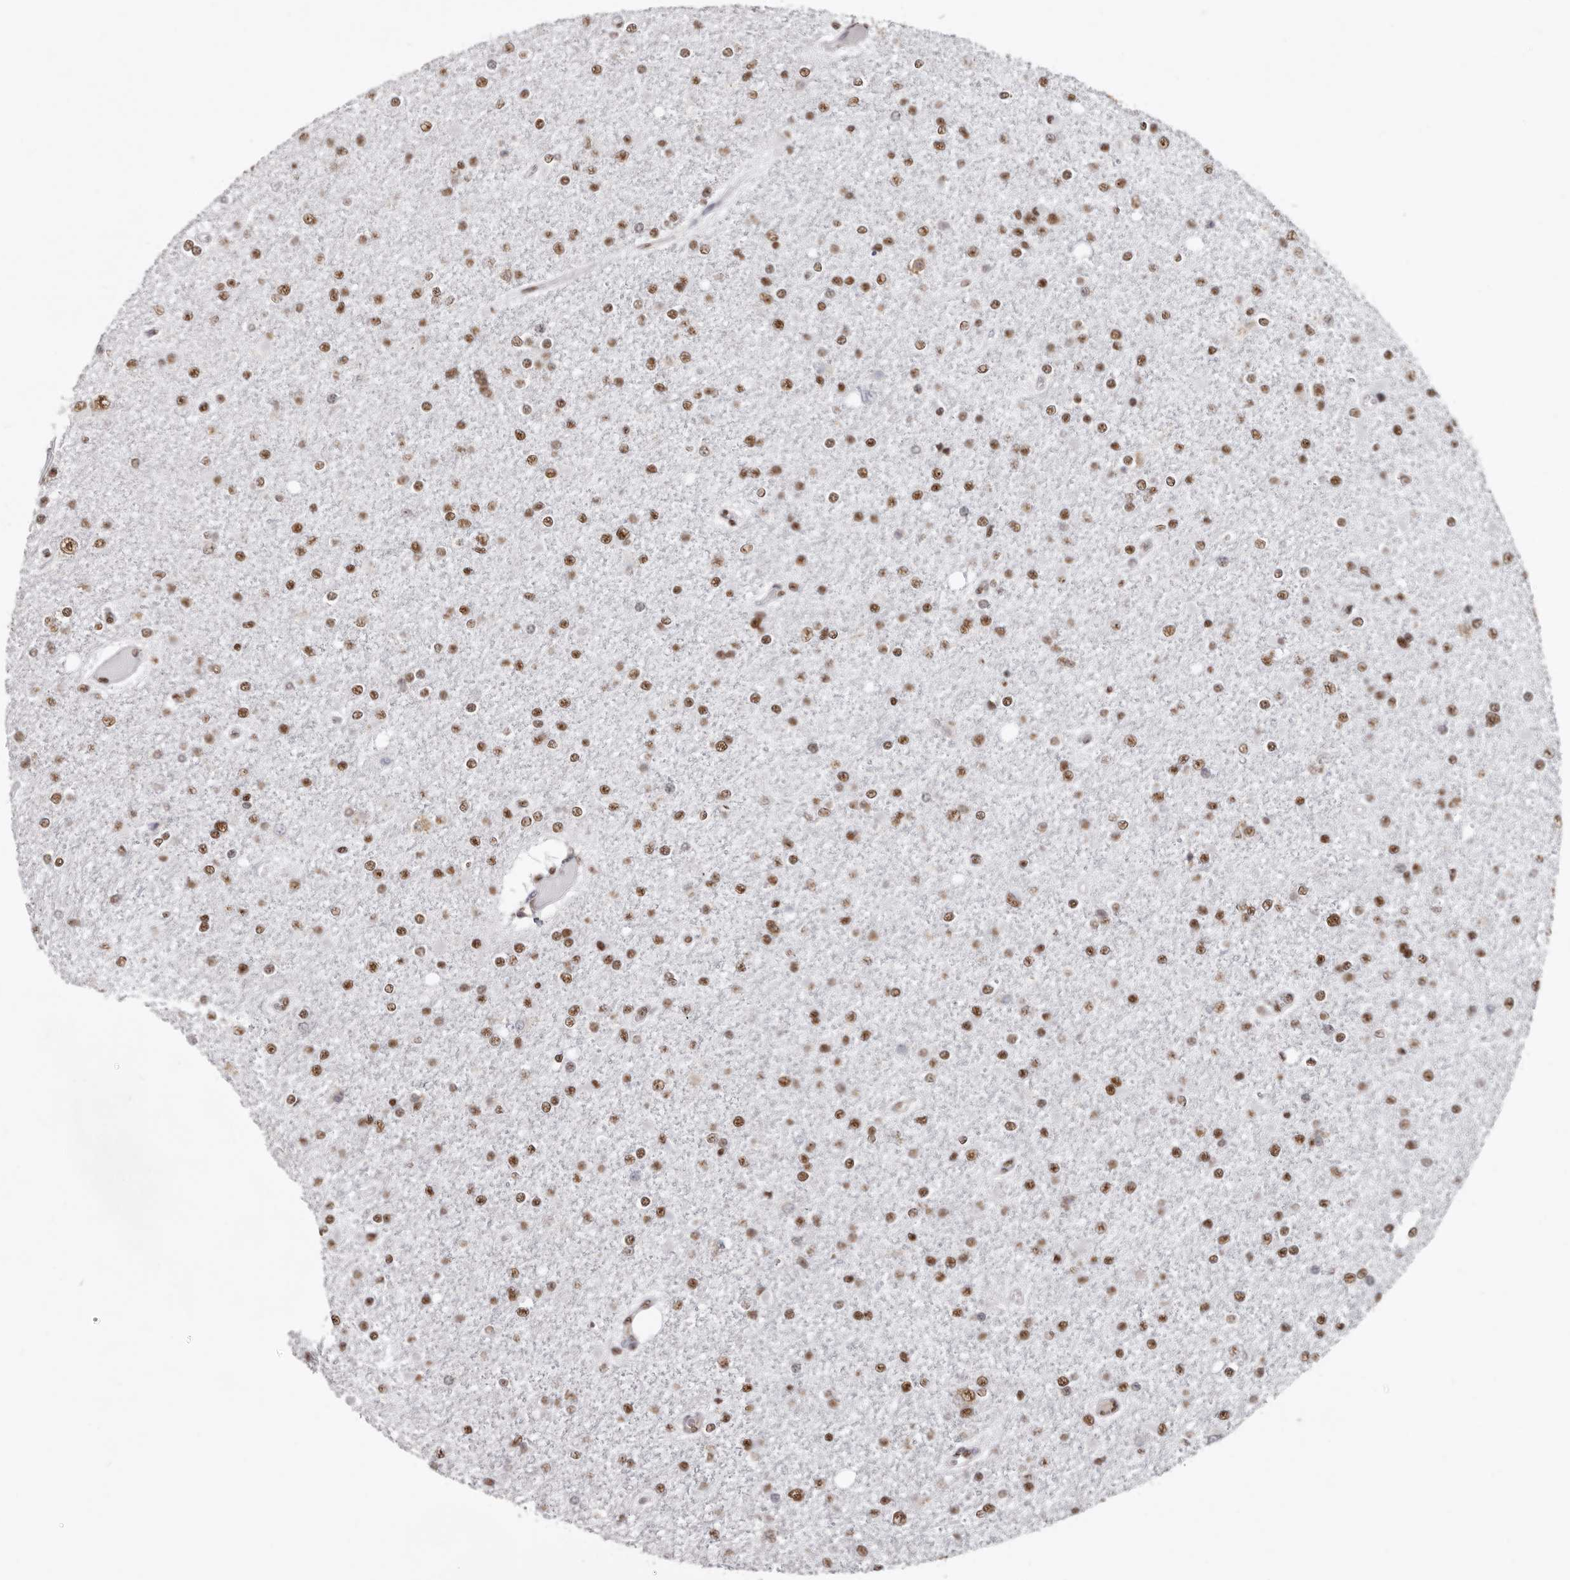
{"staining": {"intensity": "moderate", "quantity": ">75%", "location": "nuclear"}, "tissue": "glioma", "cell_type": "Tumor cells", "image_type": "cancer", "snomed": [{"axis": "morphology", "description": "Glioma, malignant, Low grade"}, {"axis": "topography", "description": "Brain"}], "caption": "The histopathology image exhibits a brown stain indicating the presence of a protein in the nuclear of tumor cells in glioma. (DAB (3,3'-diaminobenzidine) IHC with brightfield microscopy, high magnification).", "gene": "SCAF4", "patient": {"sex": "female", "age": 22}}